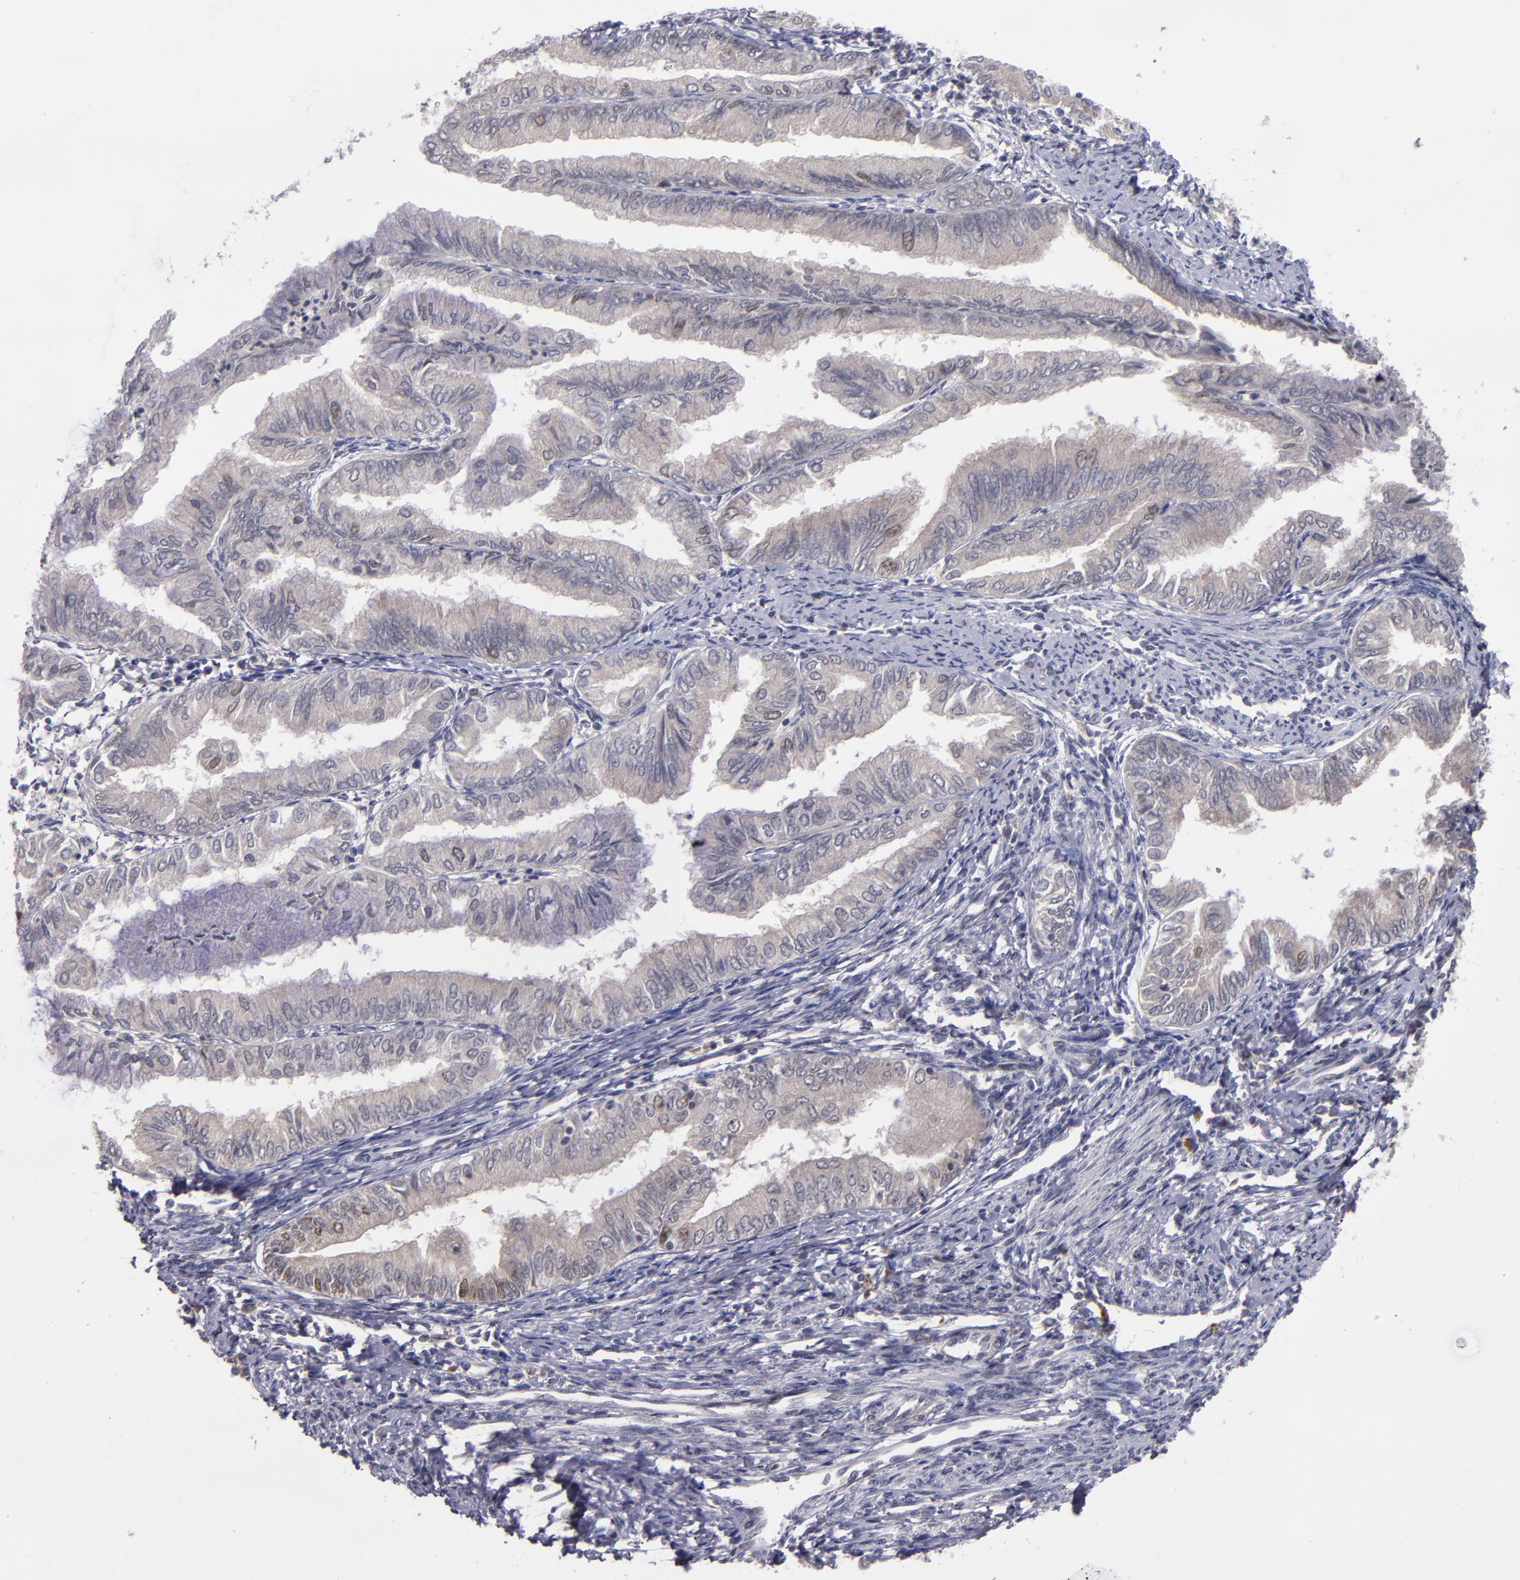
{"staining": {"intensity": "moderate", "quantity": "<25%", "location": "nuclear"}, "tissue": "endometrial cancer", "cell_type": "Tumor cells", "image_type": "cancer", "snomed": [{"axis": "morphology", "description": "Adenocarcinoma, NOS"}, {"axis": "topography", "description": "Endometrium"}], "caption": "This micrograph reveals immunohistochemistry staining of human endometrial cancer (adenocarcinoma), with low moderate nuclear positivity in about <25% of tumor cells.", "gene": "CDC7", "patient": {"sex": "female", "age": 66}}